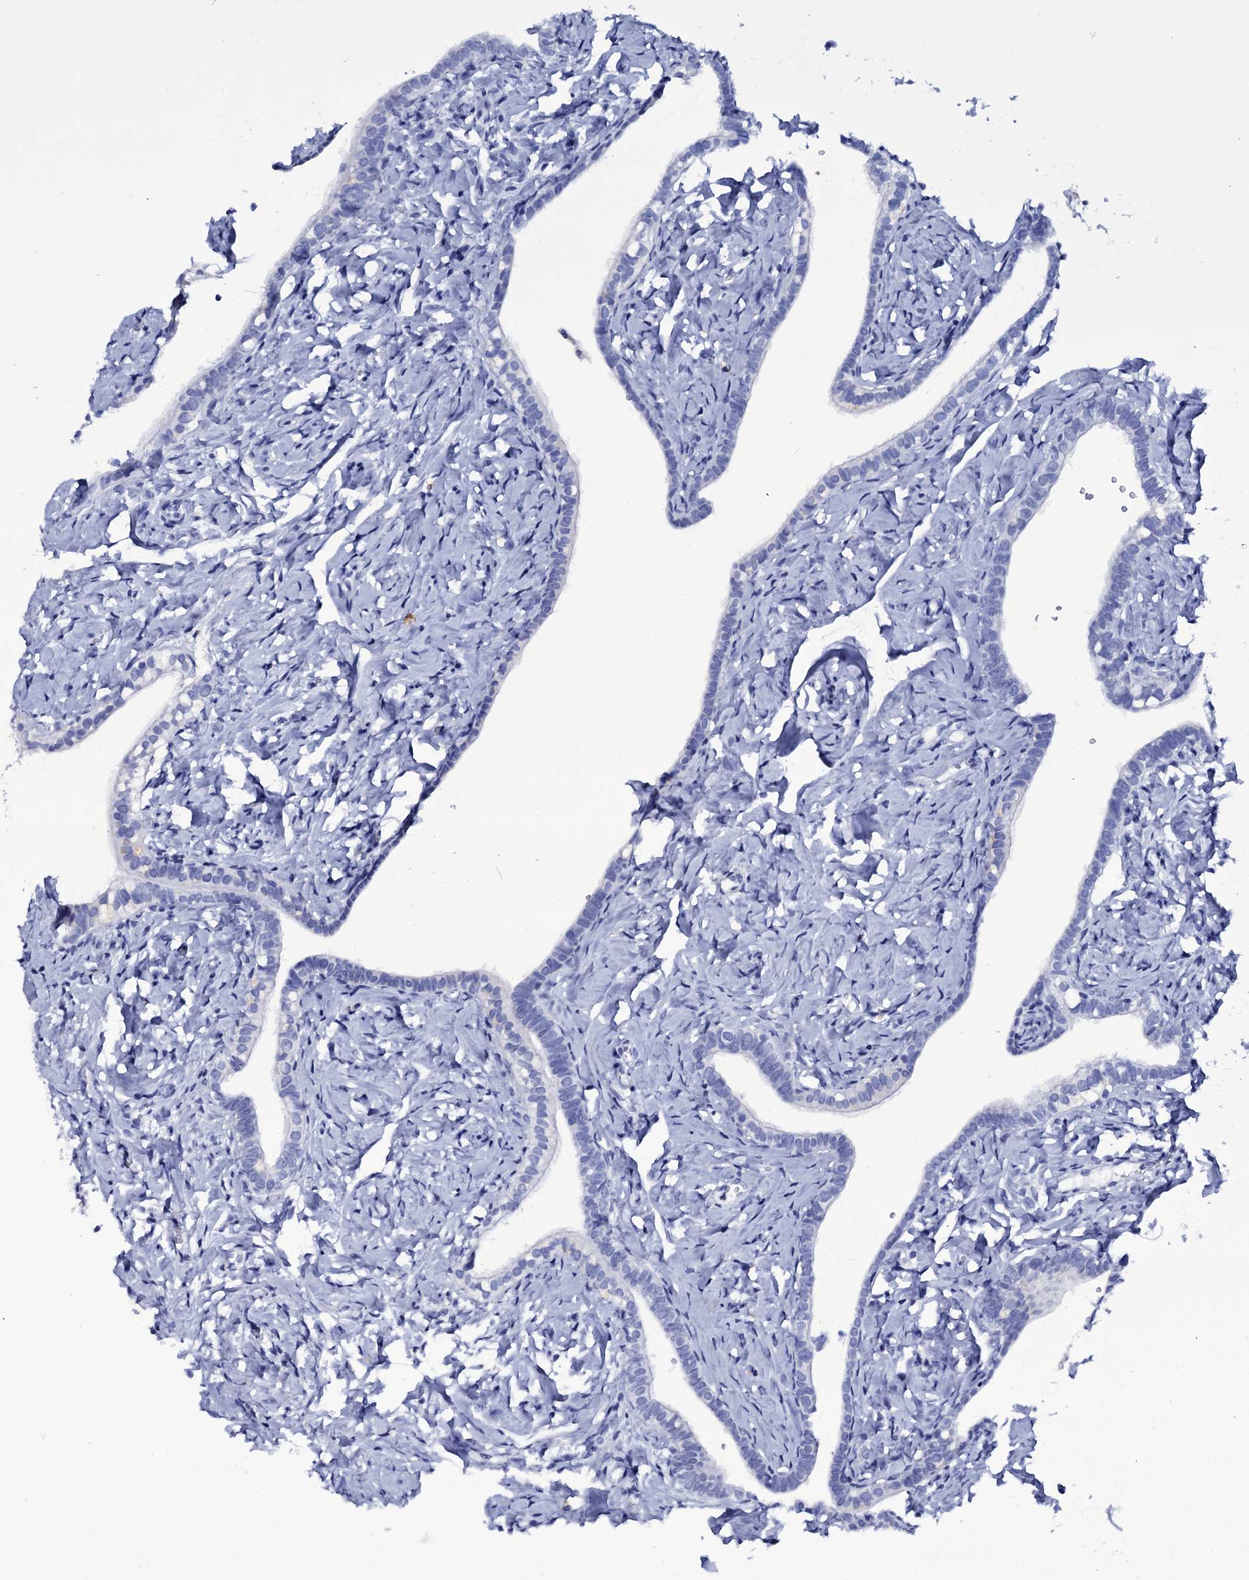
{"staining": {"intensity": "negative", "quantity": "none", "location": "none"}, "tissue": "fallopian tube", "cell_type": "Glandular cells", "image_type": "normal", "snomed": [{"axis": "morphology", "description": "Normal tissue, NOS"}, {"axis": "topography", "description": "Fallopian tube"}], "caption": "The immunohistochemistry image has no significant expression in glandular cells of fallopian tube. (IHC, brightfield microscopy, high magnification).", "gene": "ITPRID2", "patient": {"sex": "female", "age": 66}}